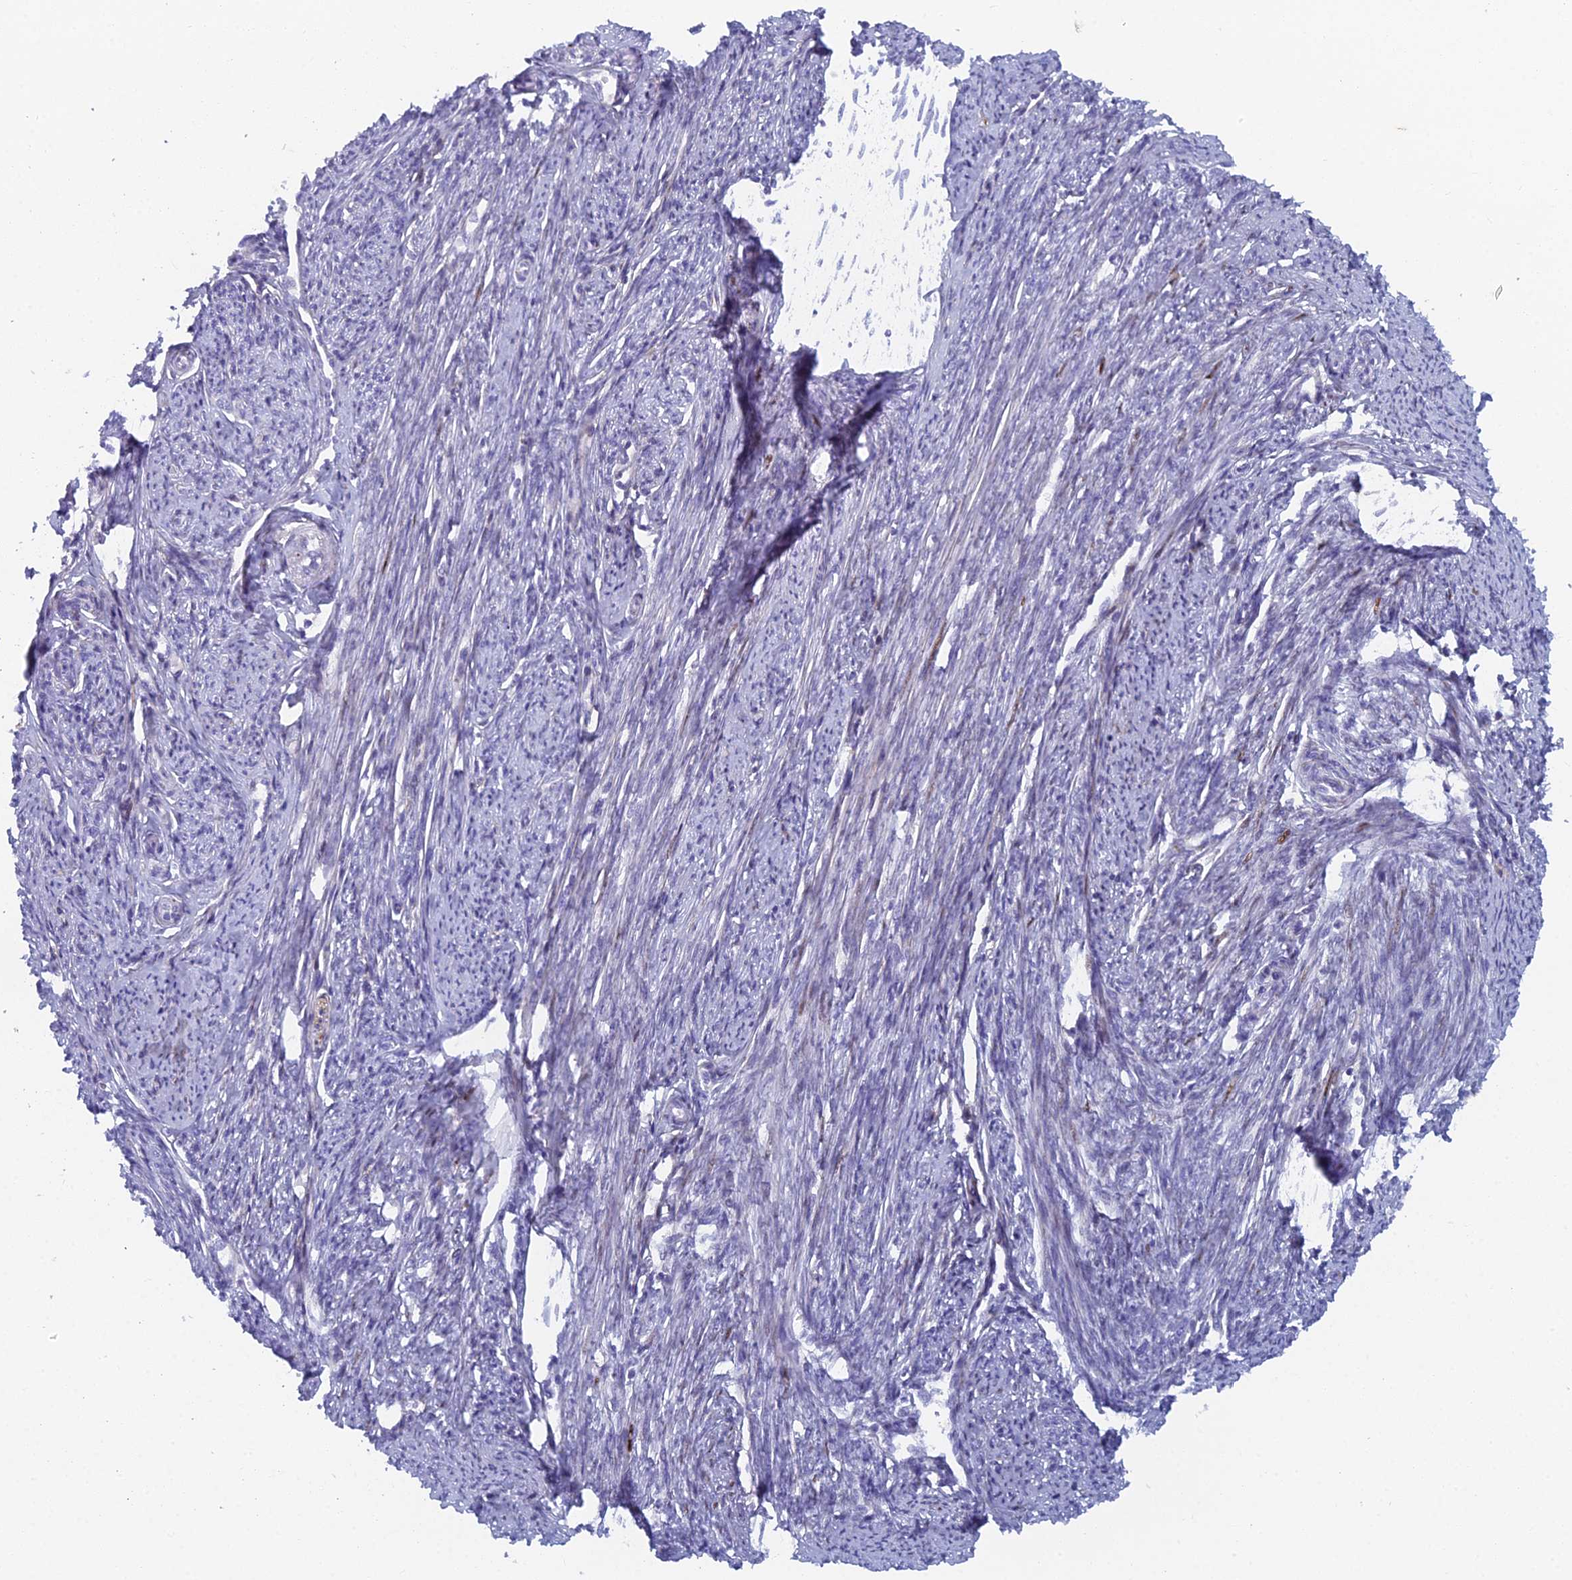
{"staining": {"intensity": "negative", "quantity": "none", "location": "none"}, "tissue": "smooth muscle", "cell_type": "Smooth muscle cells", "image_type": "normal", "snomed": [{"axis": "morphology", "description": "Normal tissue, NOS"}, {"axis": "topography", "description": "Smooth muscle"}, {"axis": "topography", "description": "Uterus"}], "caption": "The image displays no significant staining in smooth muscle cells of smooth muscle. (DAB (3,3'-diaminobenzidine) IHC visualized using brightfield microscopy, high magnification).", "gene": "B9D2", "patient": {"sex": "female", "age": 59}}